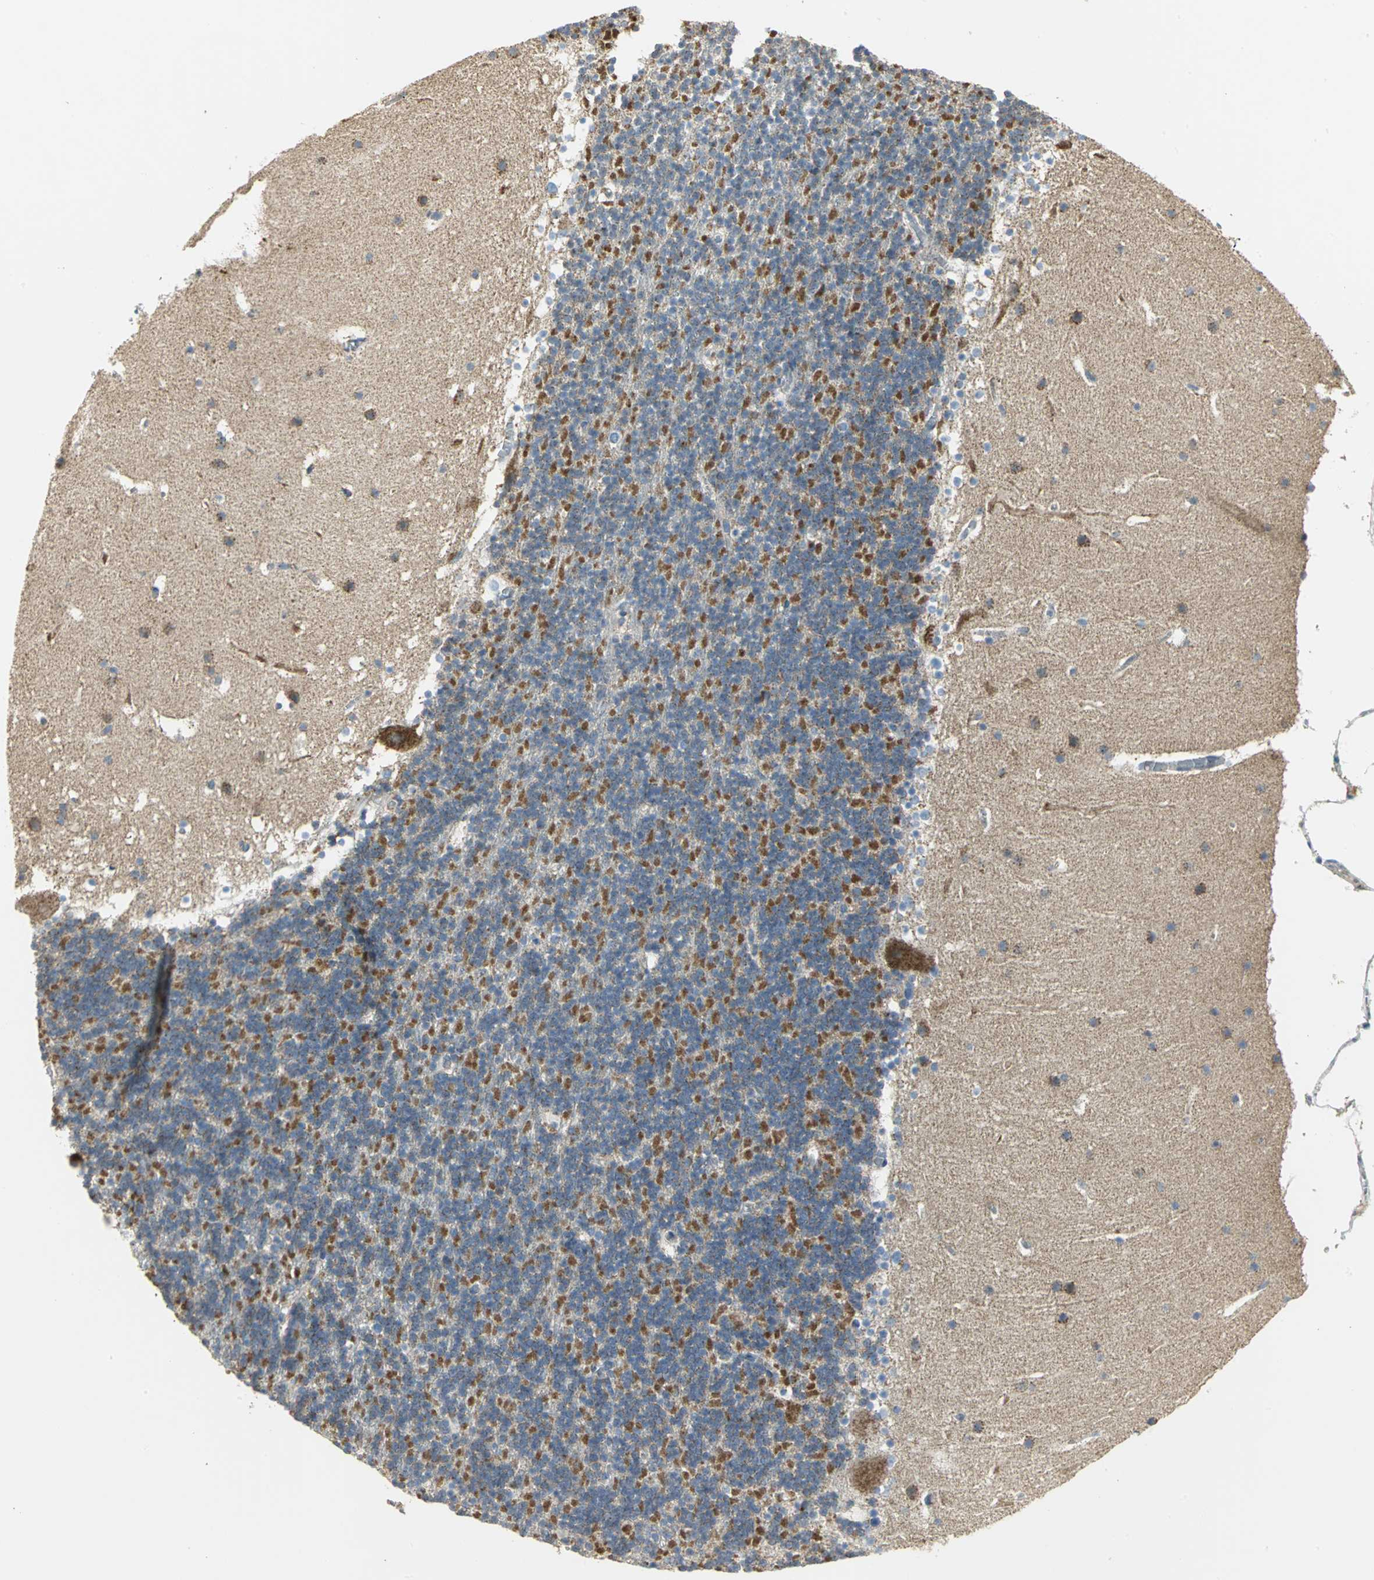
{"staining": {"intensity": "weak", "quantity": "25%-75%", "location": "cytoplasmic/membranous"}, "tissue": "cerebellum", "cell_type": "Cells in granular layer", "image_type": "normal", "snomed": [{"axis": "morphology", "description": "Normal tissue, NOS"}, {"axis": "topography", "description": "Cerebellum"}], "caption": "Immunohistochemistry histopathology image of benign cerebellum: cerebellum stained using immunohistochemistry (IHC) reveals low levels of weak protein expression localized specifically in the cytoplasmic/membranous of cells in granular layer, appearing as a cytoplasmic/membranous brown color.", "gene": "NDUFB5", "patient": {"sex": "male", "age": 45}}